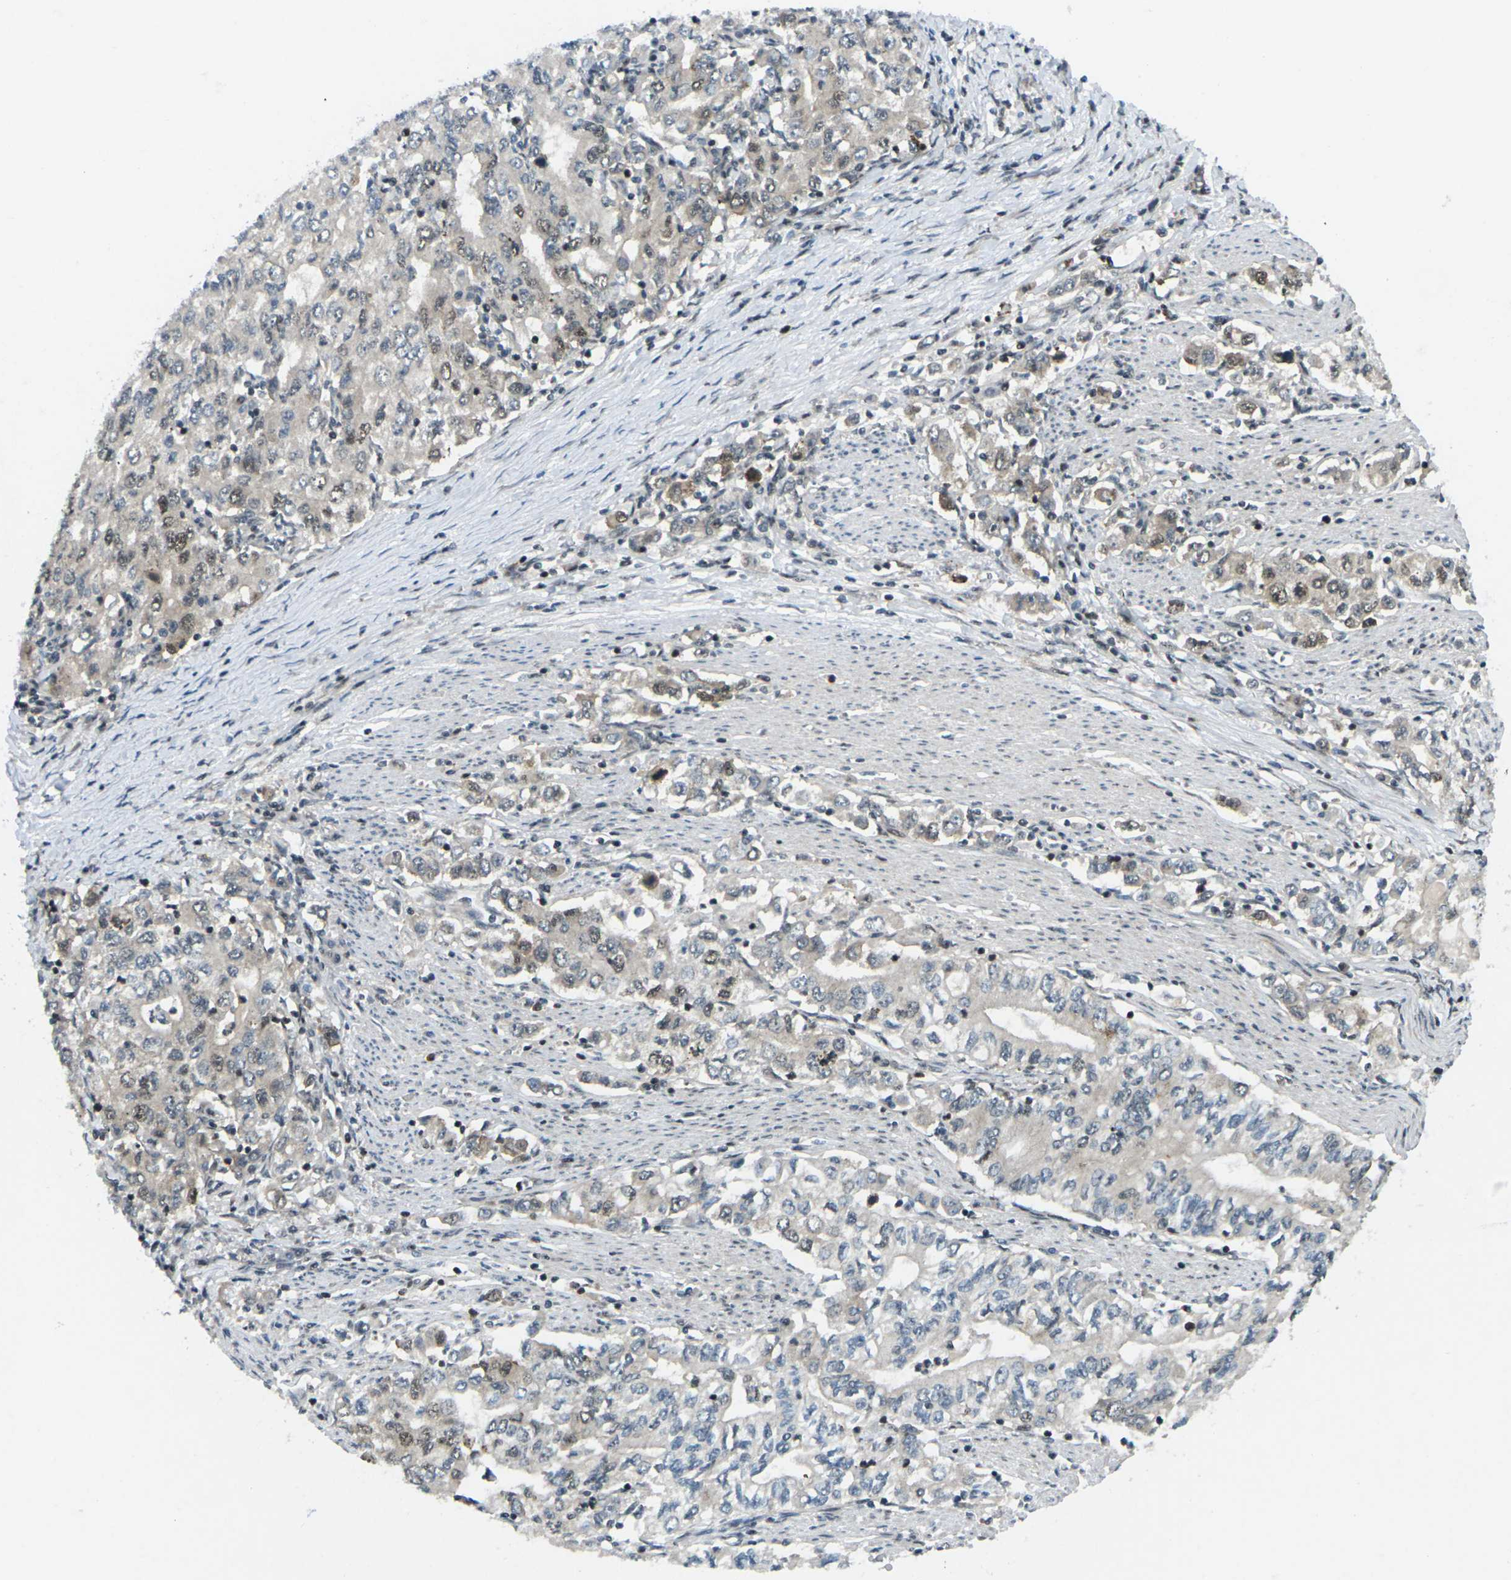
{"staining": {"intensity": "moderate", "quantity": "25%-75%", "location": "cytoplasmic/membranous,nuclear"}, "tissue": "stomach cancer", "cell_type": "Tumor cells", "image_type": "cancer", "snomed": [{"axis": "morphology", "description": "Adenocarcinoma, NOS"}, {"axis": "topography", "description": "Stomach, lower"}], "caption": "The micrograph reveals immunohistochemical staining of stomach cancer. There is moderate cytoplasmic/membranous and nuclear positivity is identified in about 25%-75% of tumor cells. The protein is shown in brown color, while the nuclei are stained blue.", "gene": "UBE2S", "patient": {"sex": "female", "age": 72}}